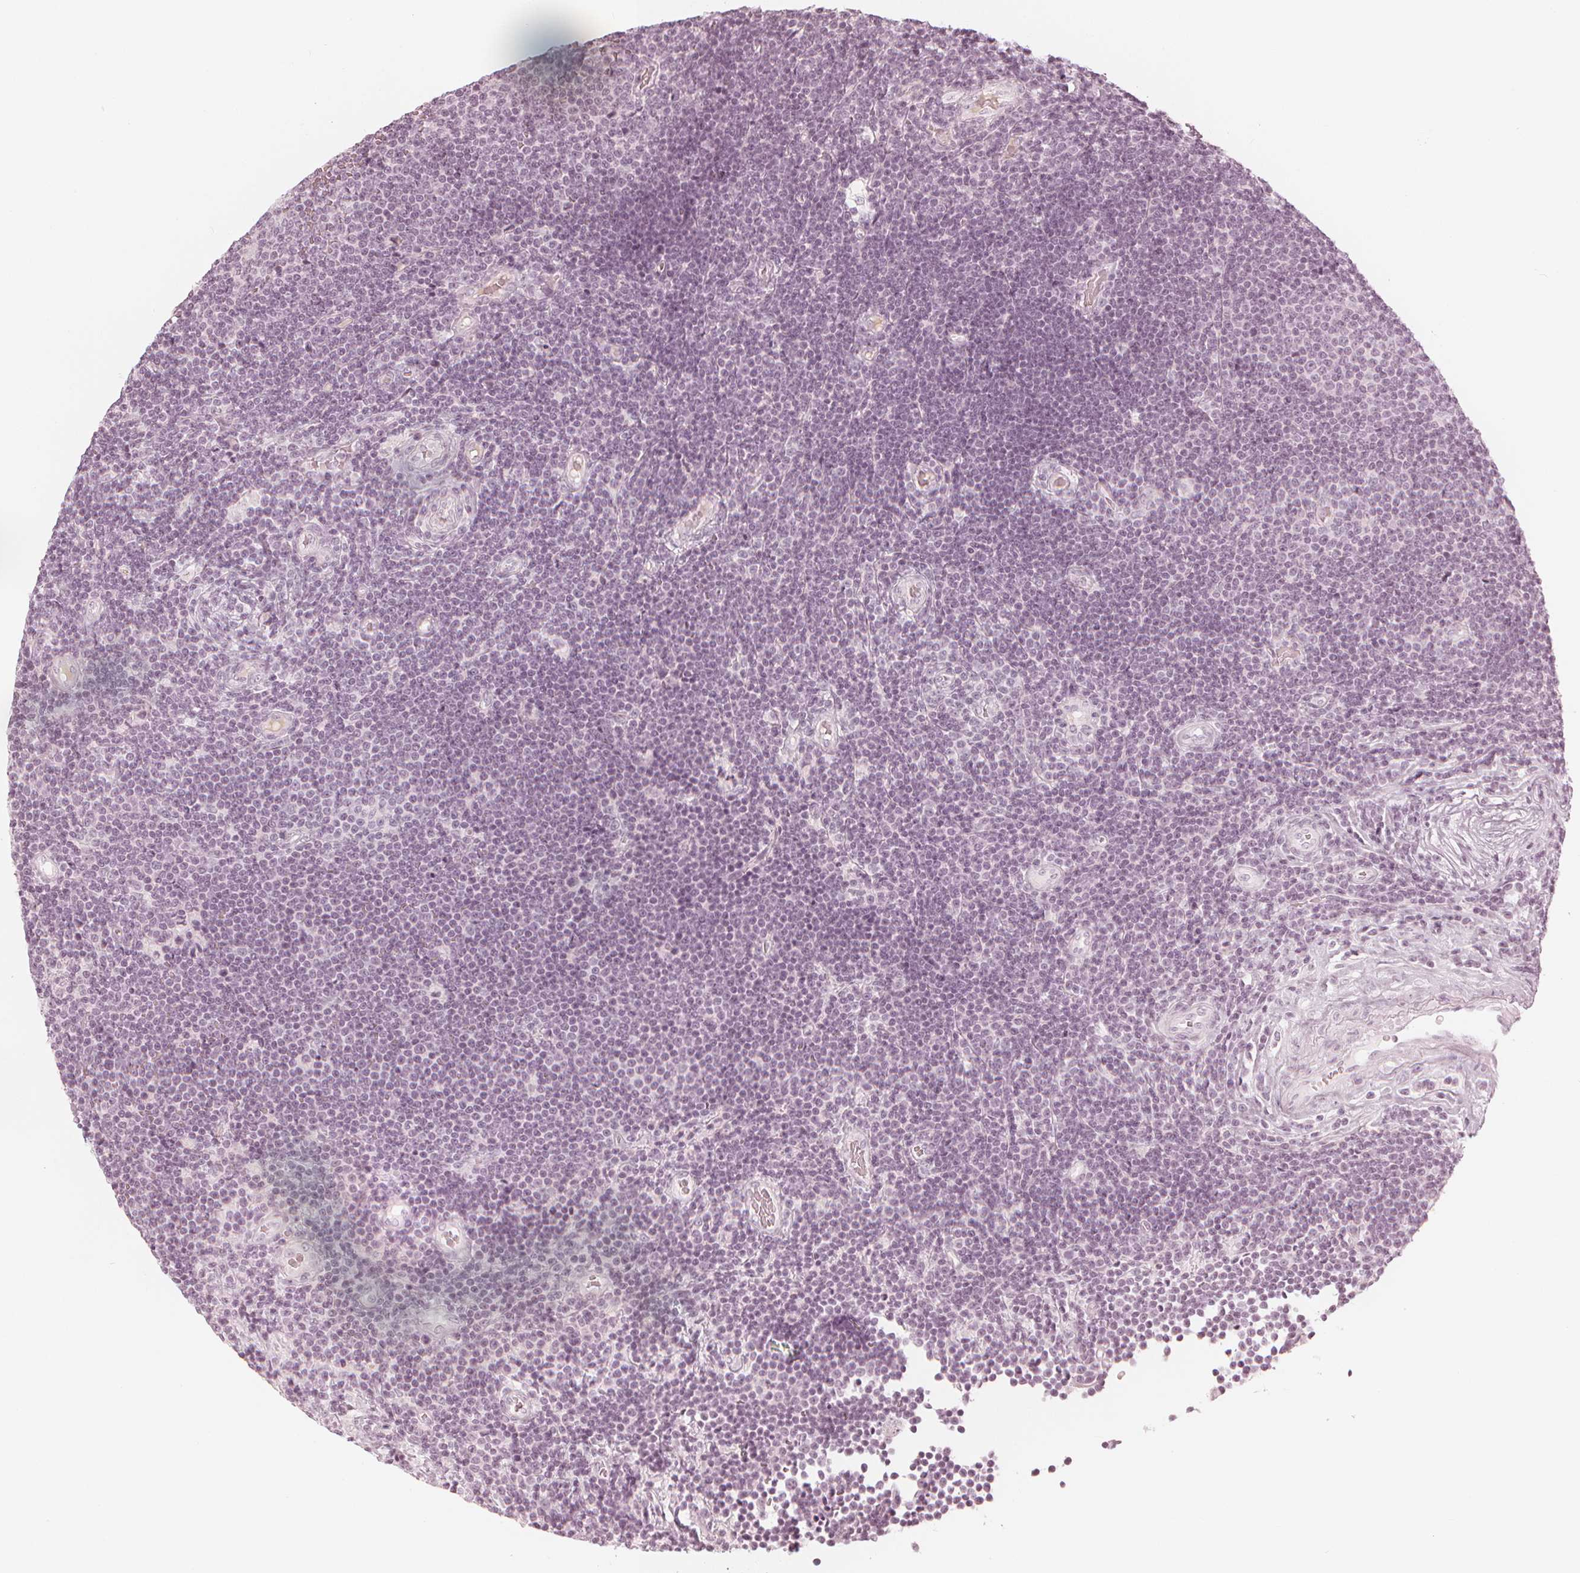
{"staining": {"intensity": "negative", "quantity": "none", "location": "none"}, "tissue": "lymphoma", "cell_type": "Tumor cells", "image_type": "cancer", "snomed": [{"axis": "morphology", "description": "Malignant lymphoma, non-Hodgkin's type, Low grade"}, {"axis": "topography", "description": "Brain"}], "caption": "Lymphoma was stained to show a protein in brown. There is no significant positivity in tumor cells. (Brightfield microscopy of DAB (3,3'-diaminobenzidine) immunohistochemistry (IHC) at high magnification).", "gene": "PAEP", "patient": {"sex": "female", "age": 66}}